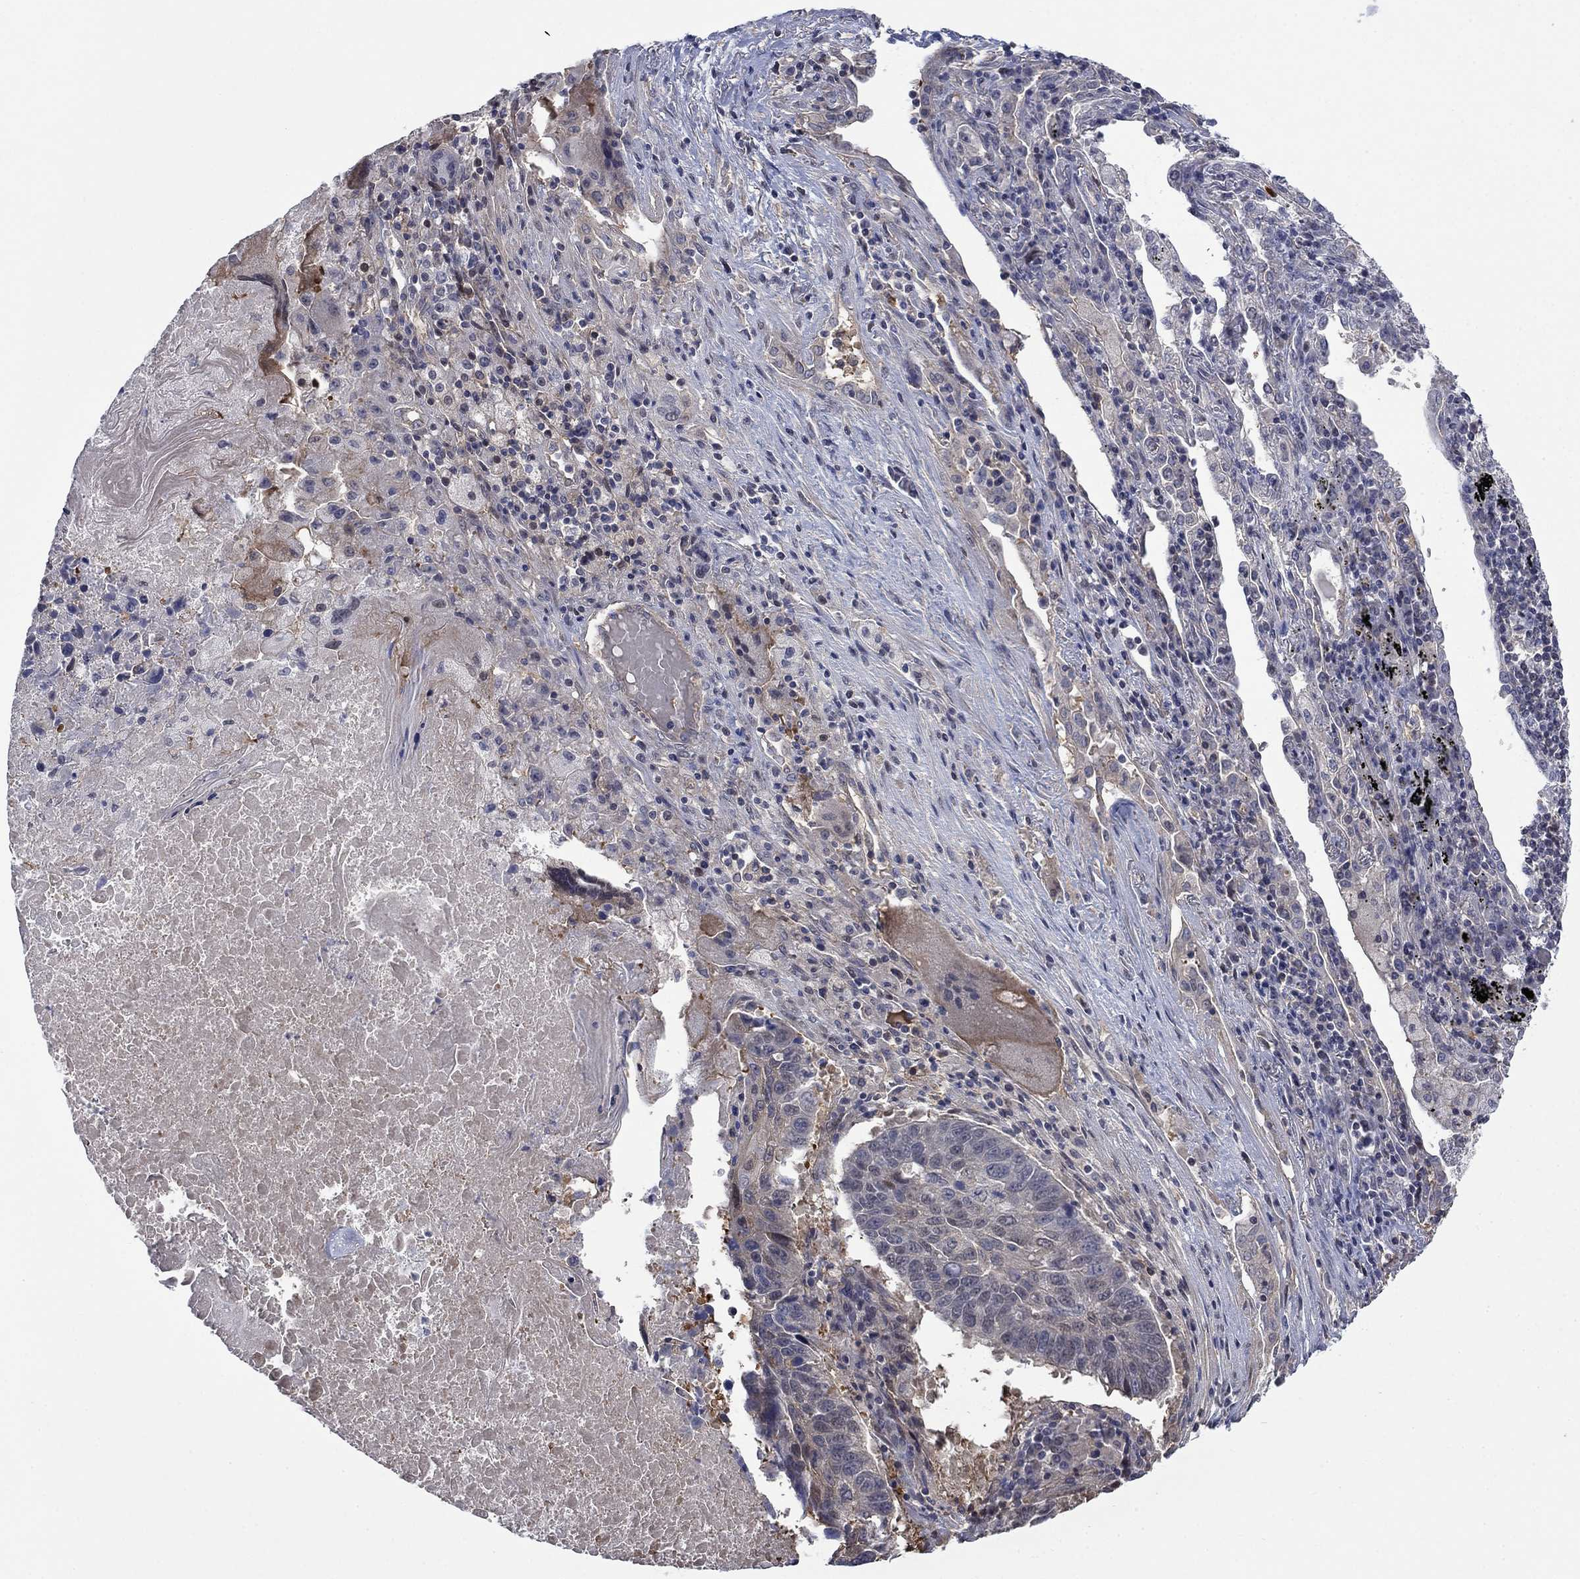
{"staining": {"intensity": "negative", "quantity": "none", "location": "none"}, "tissue": "lung cancer", "cell_type": "Tumor cells", "image_type": "cancer", "snomed": [{"axis": "morphology", "description": "Squamous cell carcinoma, NOS"}, {"axis": "topography", "description": "Lung"}], "caption": "DAB (3,3'-diaminobenzidine) immunohistochemical staining of human lung squamous cell carcinoma displays no significant staining in tumor cells. (Brightfield microscopy of DAB (3,3'-diaminobenzidine) immunohistochemistry (IHC) at high magnification).", "gene": "PDZD2", "patient": {"sex": "male", "age": 73}}